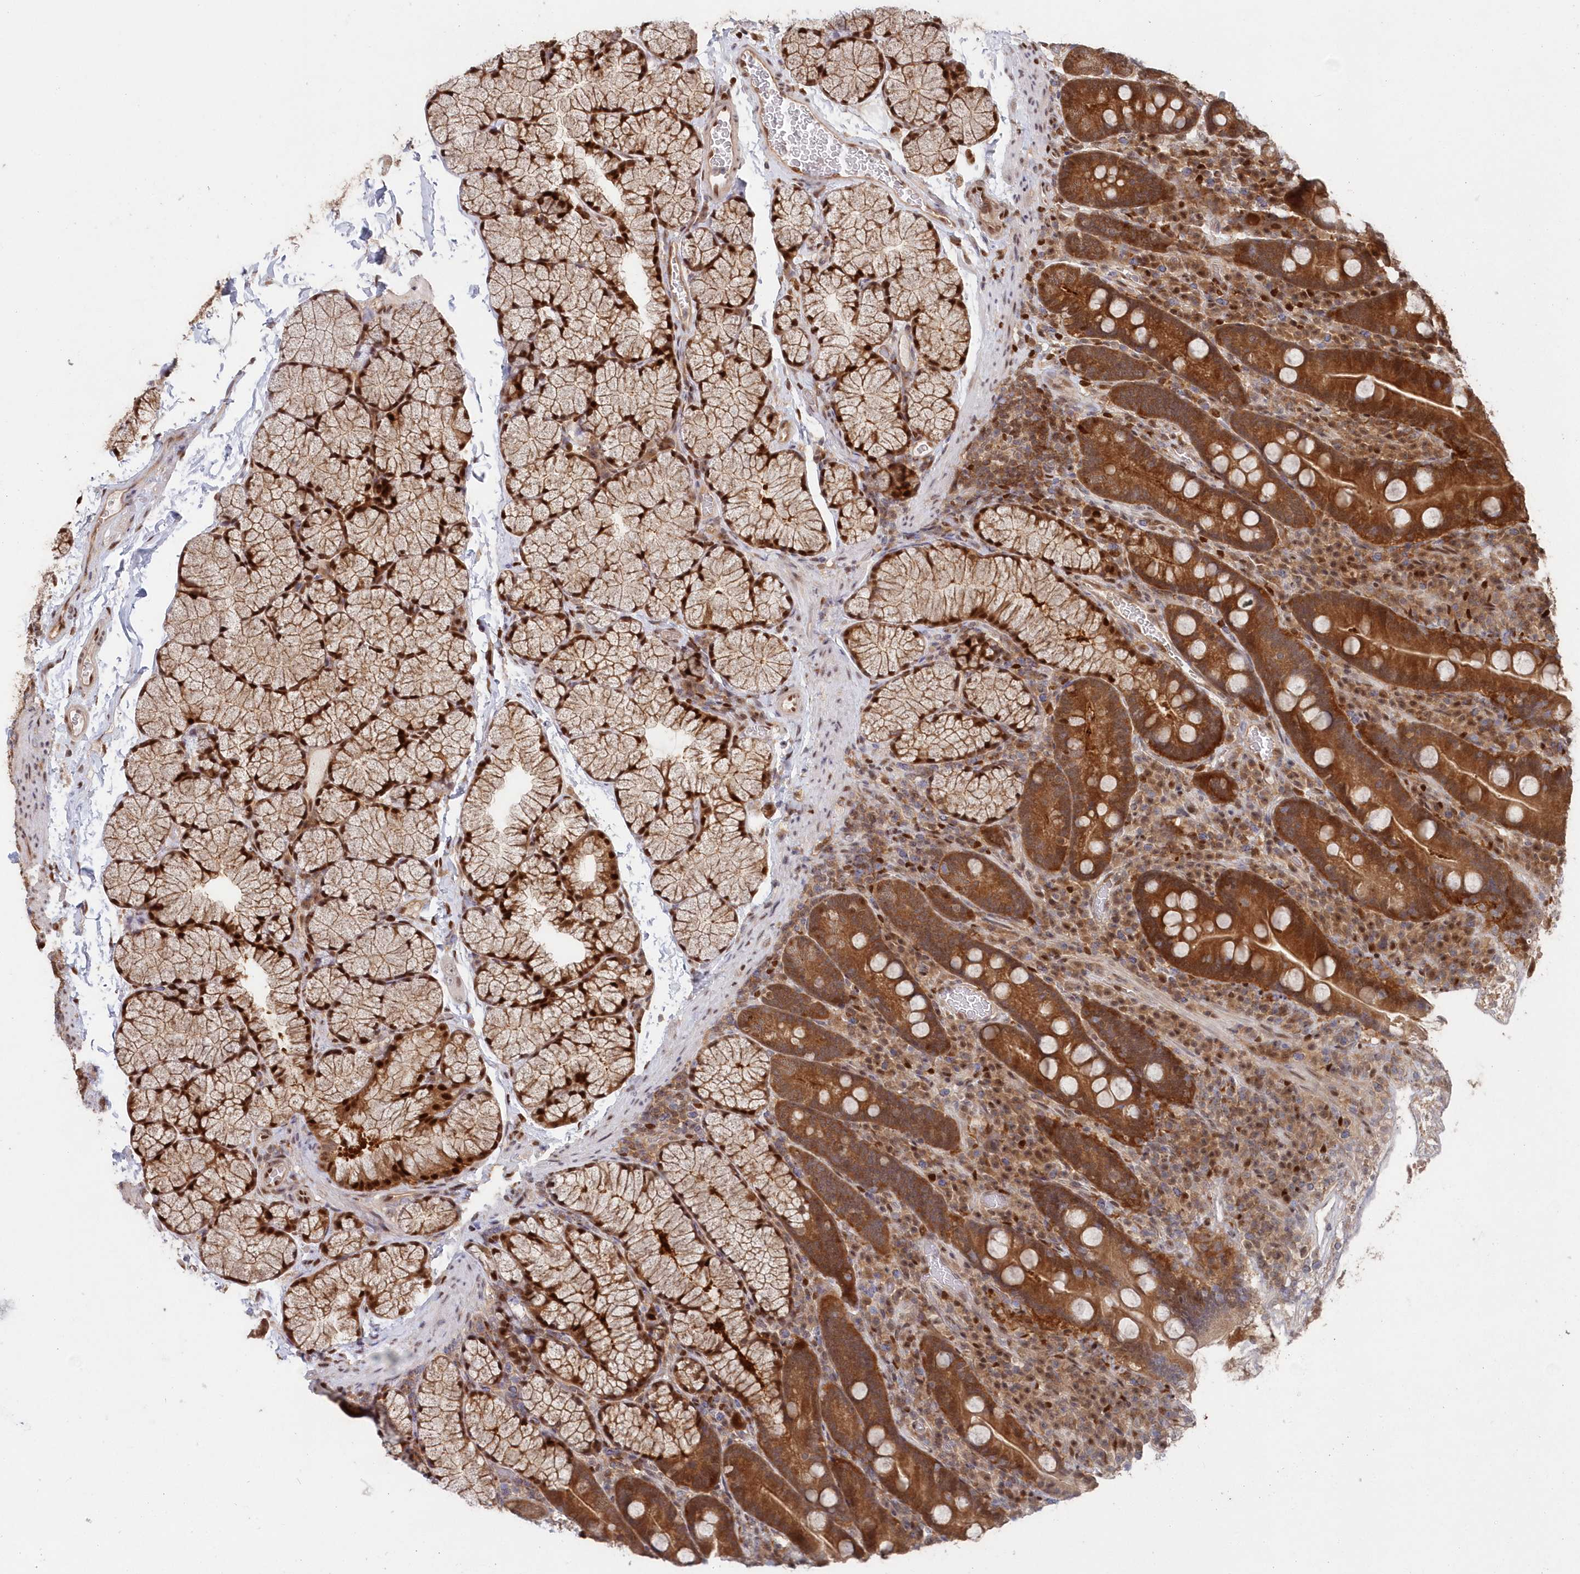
{"staining": {"intensity": "strong", "quantity": ">75%", "location": "cytoplasmic/membranous,nuclear"}, "tissue": "duodenum", "cell_type": "Glandular cells", "image_type": "normal", "snomed": [{"axis": "morphology", "description": "Normal tissue, NOS"}, {"axis": "topography", "description": "Duodenum"}], "caption": "Glandular cells demonstrate high levels of strong cytoplasmic/membranous,nuclear positivity in about >75% of cells in normal duodenum.", "gene": "ABHD14B", "patient": {"sex": "male", "age": 35}}